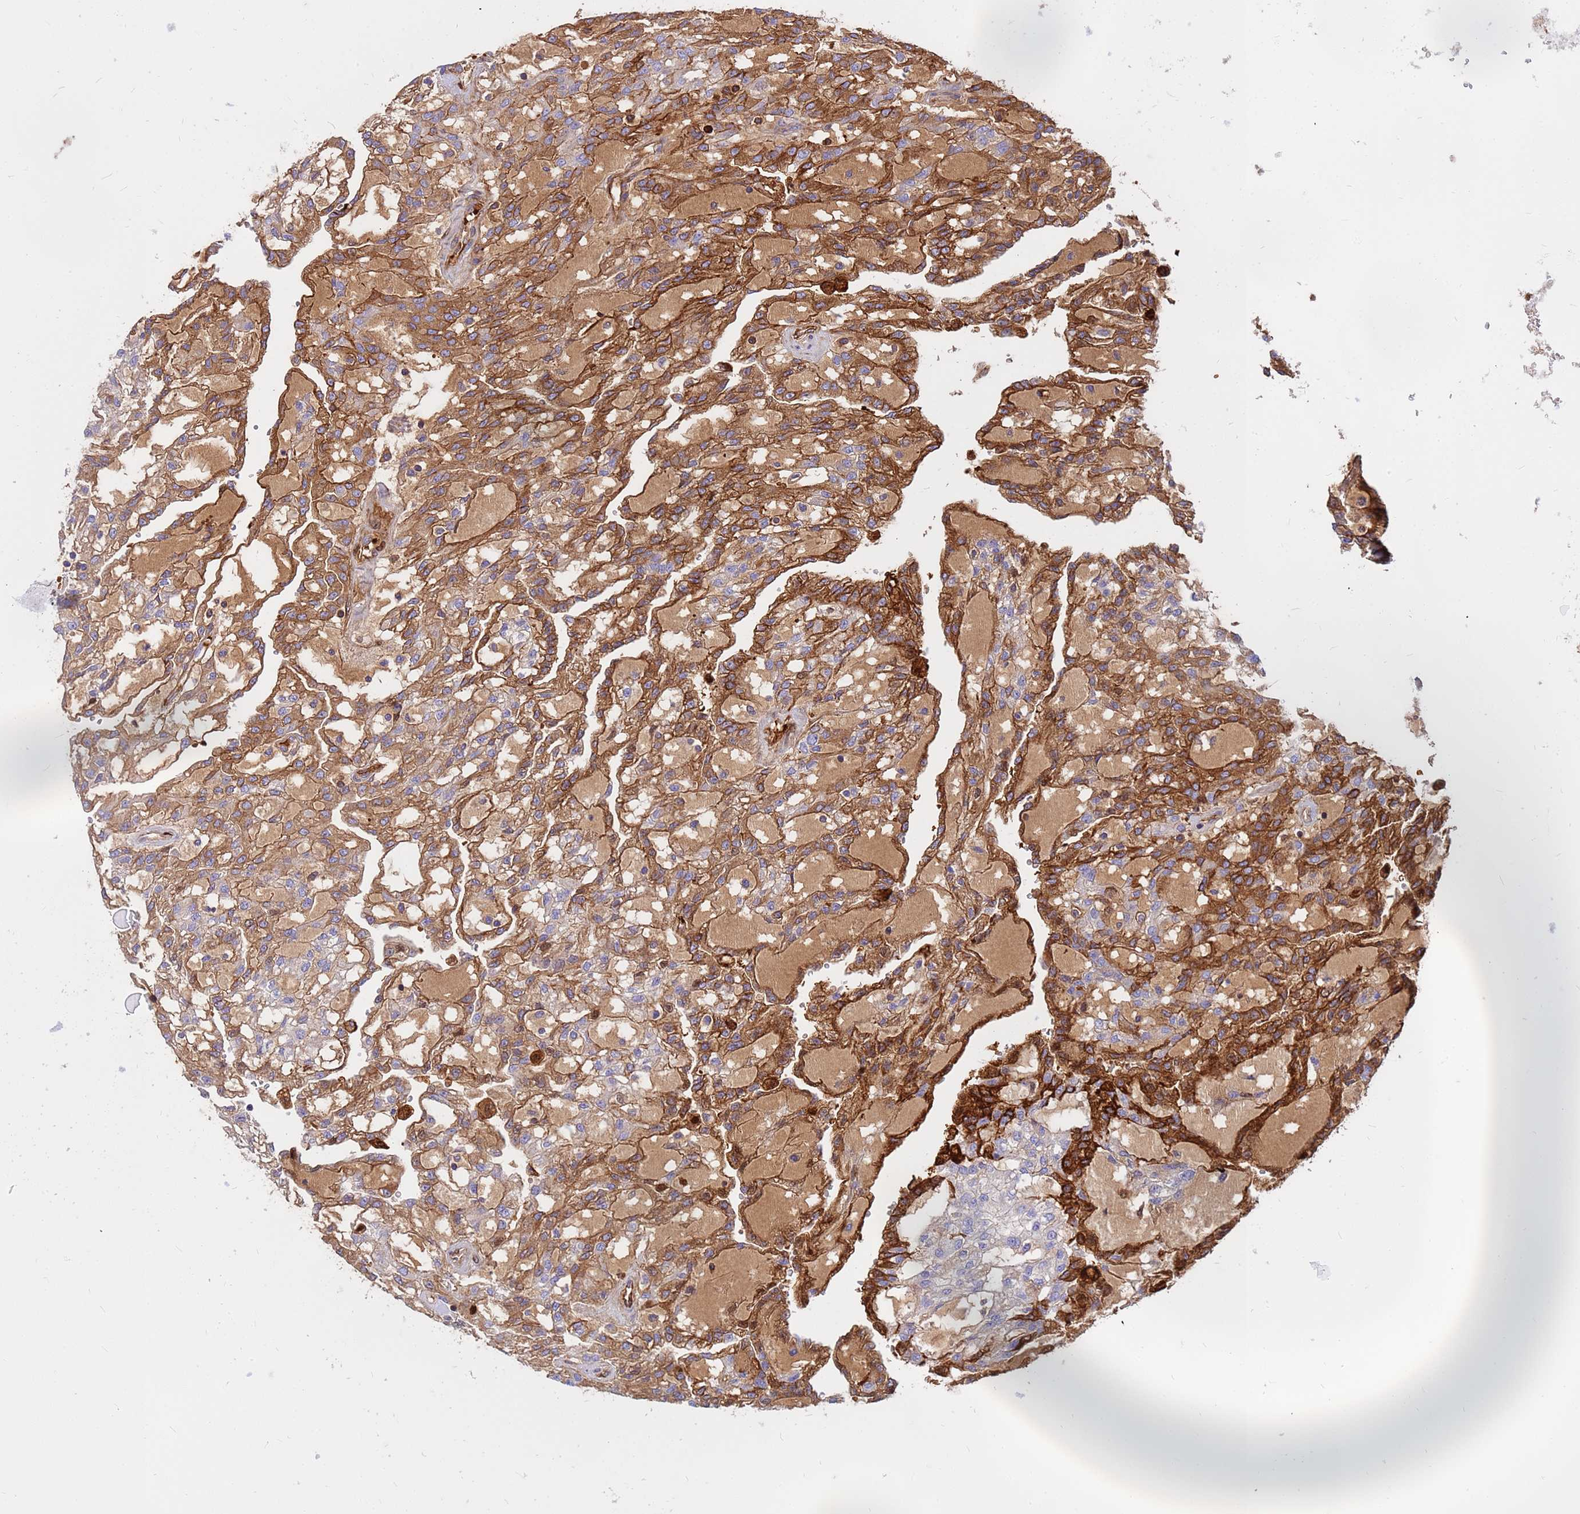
{"staining": {"intensity": "moderate", "quantity": ">75%", "location": "cytoplasmic/membranous"}, "tissue": "renal cancer", "cell_type": "Tumor cells", "image_type": "cancer", "snomed": [{"axis": "morphology", "description": "Adenocarcinoma, NOS"}, {"axis": "topography", "description": "Kidney"}], "caption": "Moderate cytoplasmic/membranous protein positivity is seen in about >75% of tumor cells in renal cancer.", "gene": "CRHBP", "patient": {"sex": "male", "age": 63}}